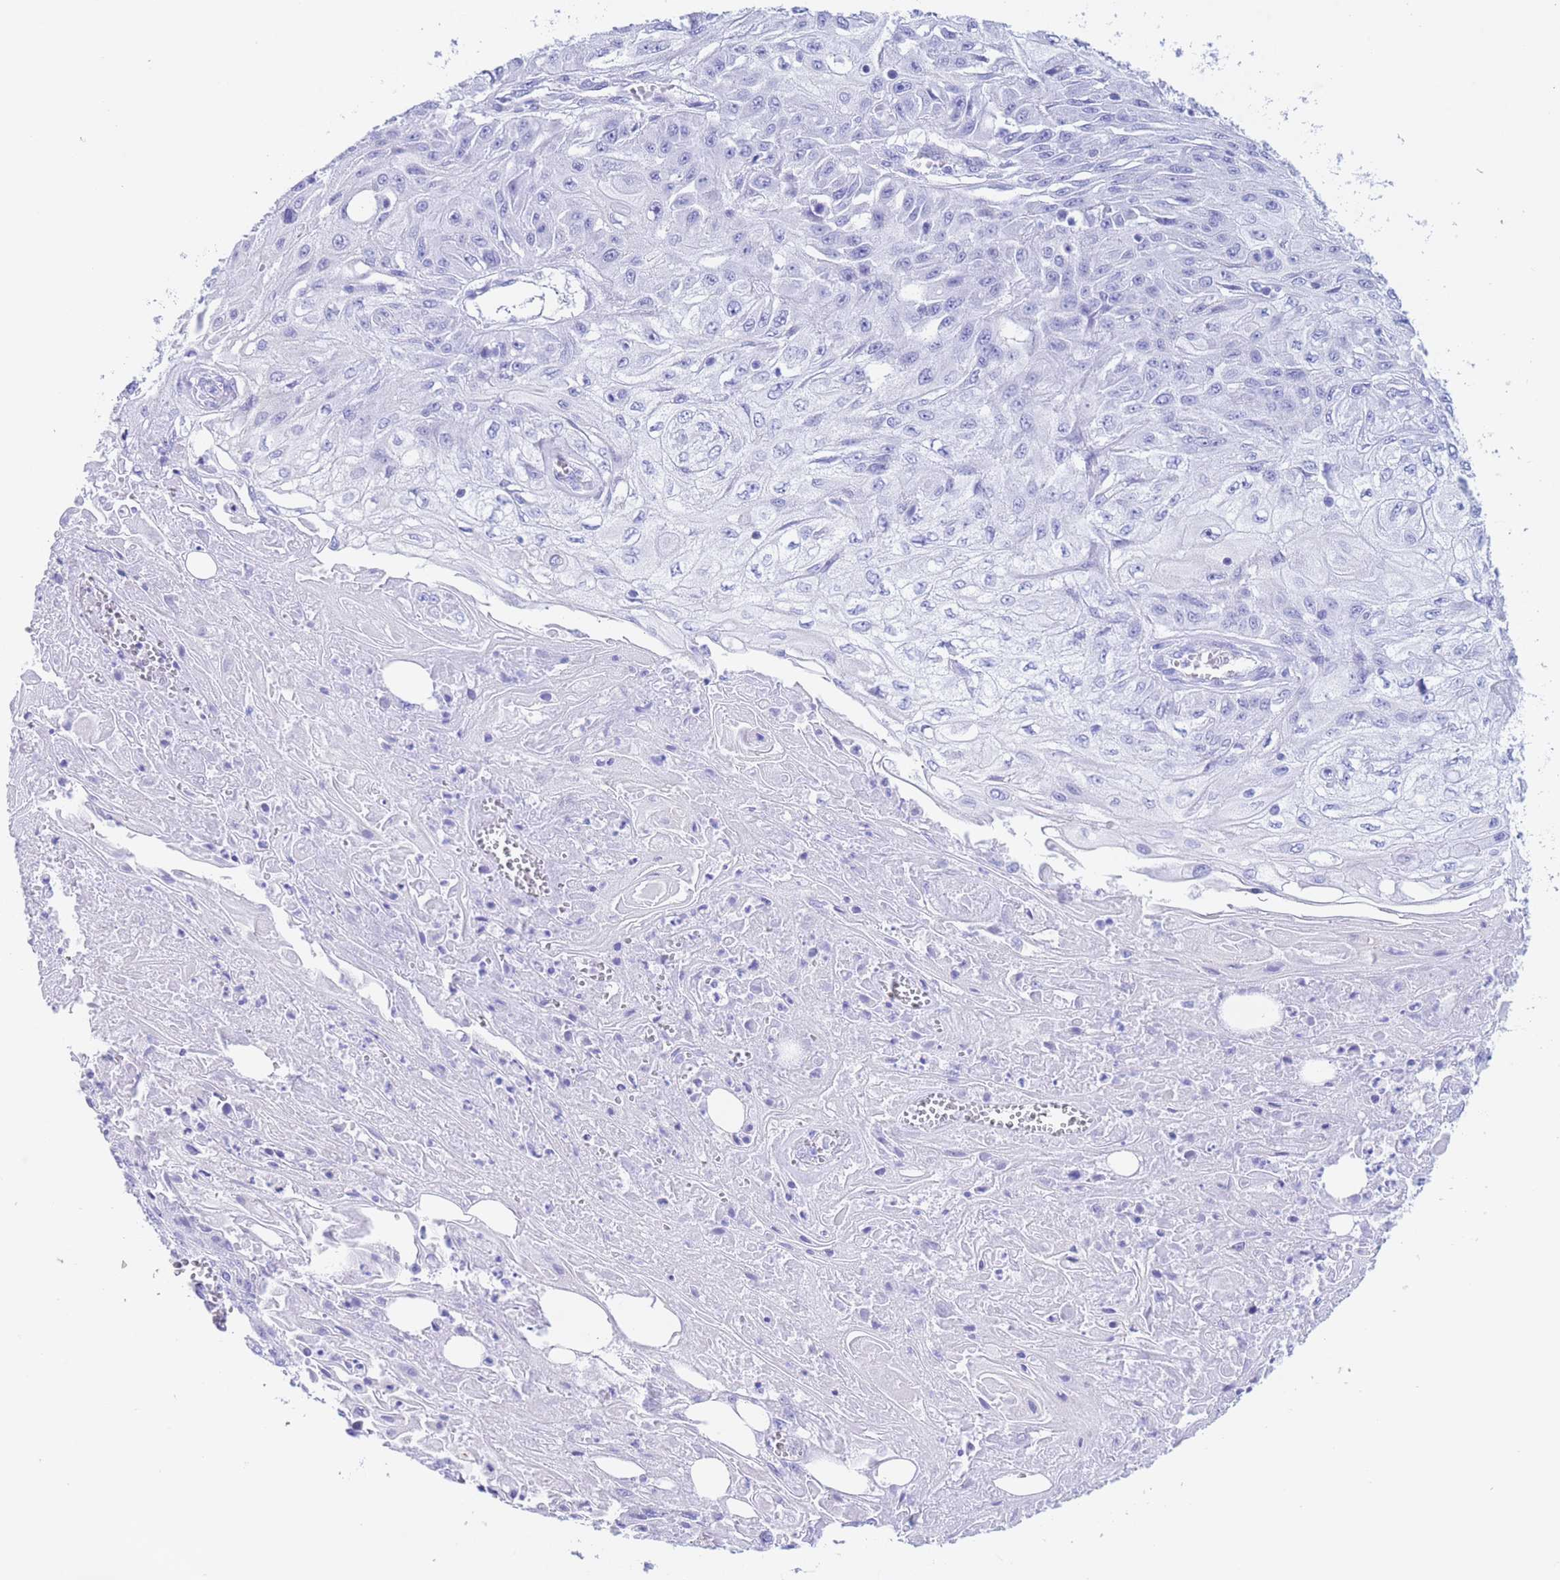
{"staining": {"intensity": "negative", "quantity": "none", "location": "none"}, "tissue": "skin cancer", "cell_type": "Tumor cells", "image_type": "cancer", "snomed": [{"axis": "morphology", "description": "Squamous cell carcinoma, NOS"}, {"axis": "morphology", "description": "Squamous cell carcinoma, metastatic, NOS"}, {"axis": "topography", "description": "Skin"}, {"axis": "topography", "description": "Lymph node"}], "caption": "Immunohistochemical staining of human skin cancer displays no significant expression in tumor cells.", "gene": "SLCO1B3", "patient": {"sex": "male", "age": 75}}